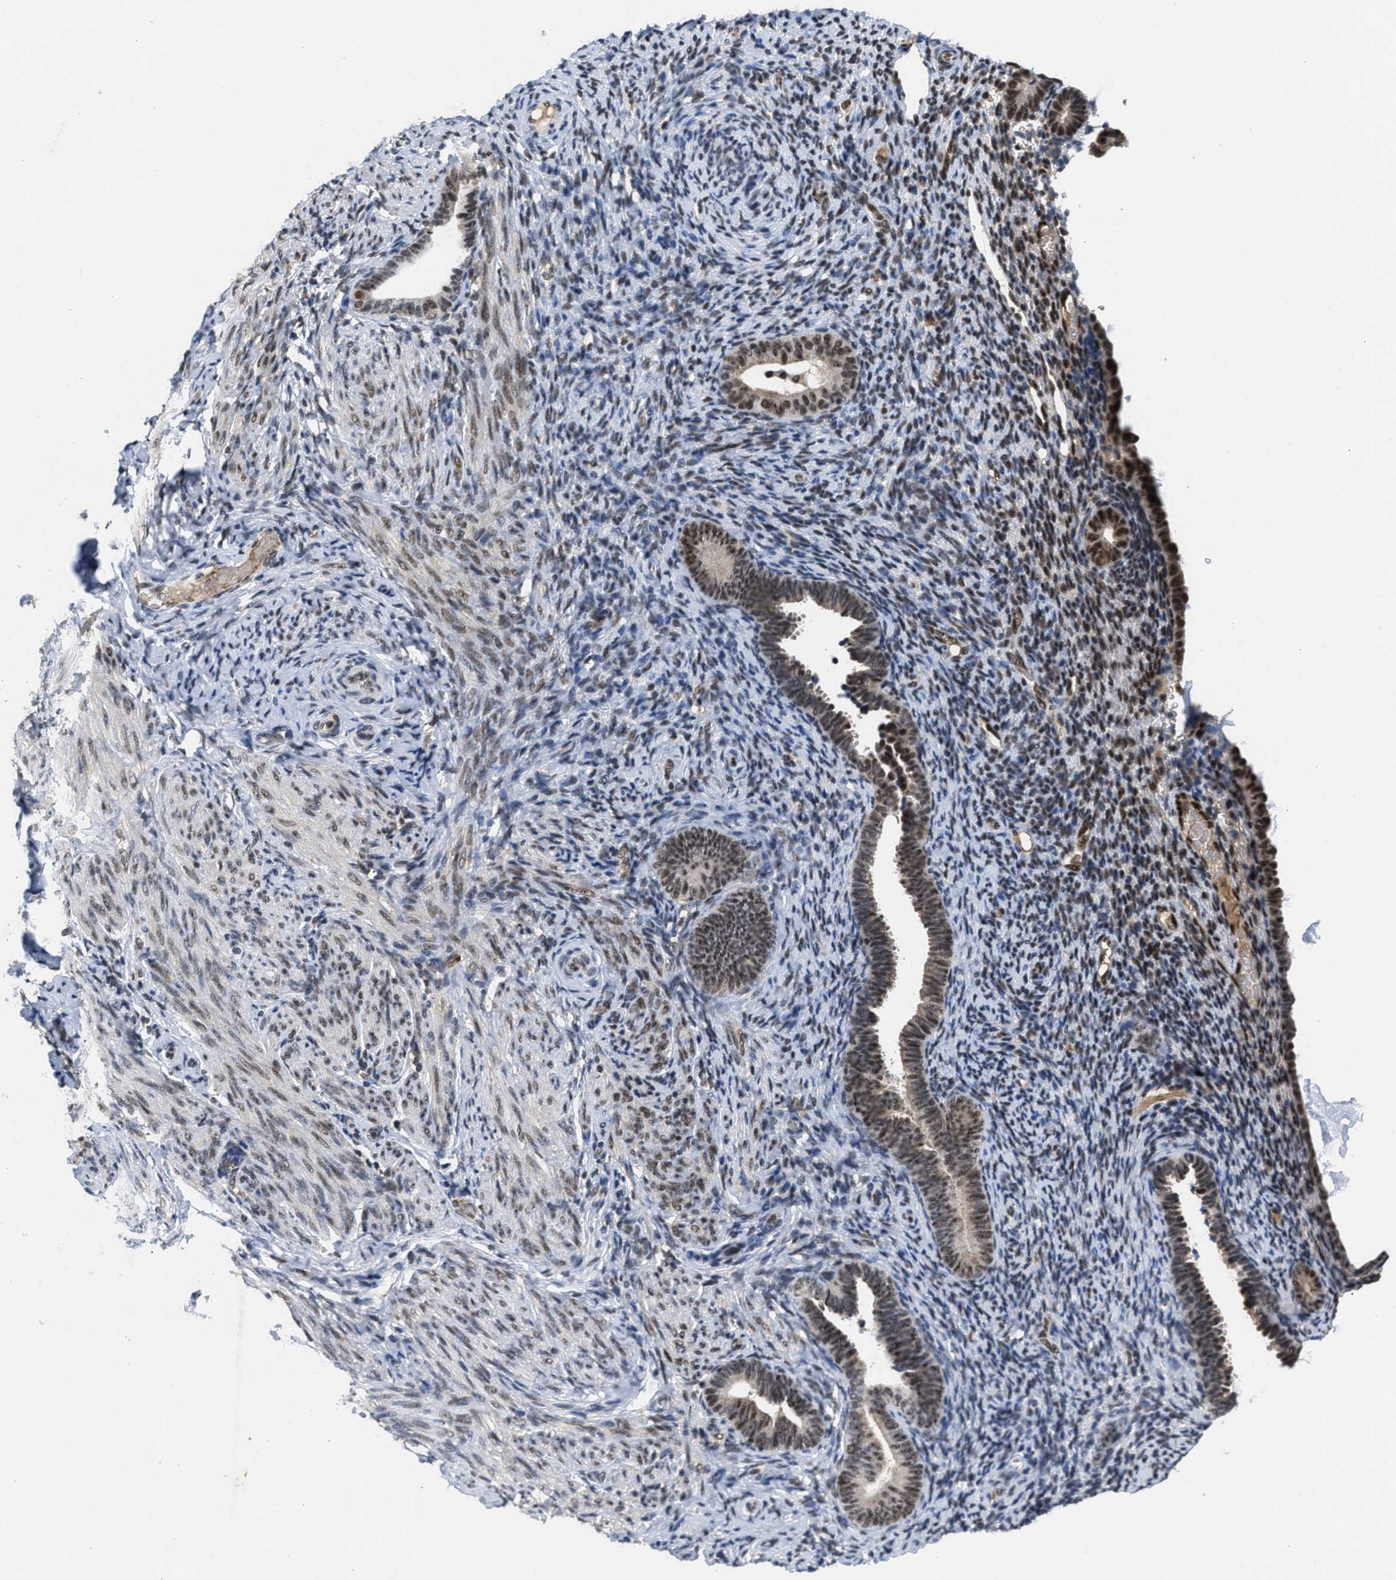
{"staining": {"intensity": "moderate", "quantity": "25%-75%", "location": "nuclear"}, "tissue": "endometrium", "cell_type": "Cells in endometrial stroma", "image_type": "normal", "snomed": [{"axis": "morphology", "description": "Normal tissue, NOS"}, {"axis": "topography", "description": "Endometrium"}], "caption": "Endometrium was stained to show a protein in brown. There is medium levels of moderate nuclear staining in approximately 25%-75% of cells in endometrial stroma. The staining is performed using DAB brown chromogen to label protein expression. The nuclei are counter-stained blue using hematoxylin.", "gene": "ZNF346", "patient": {"sex": "female", "age": 51}}